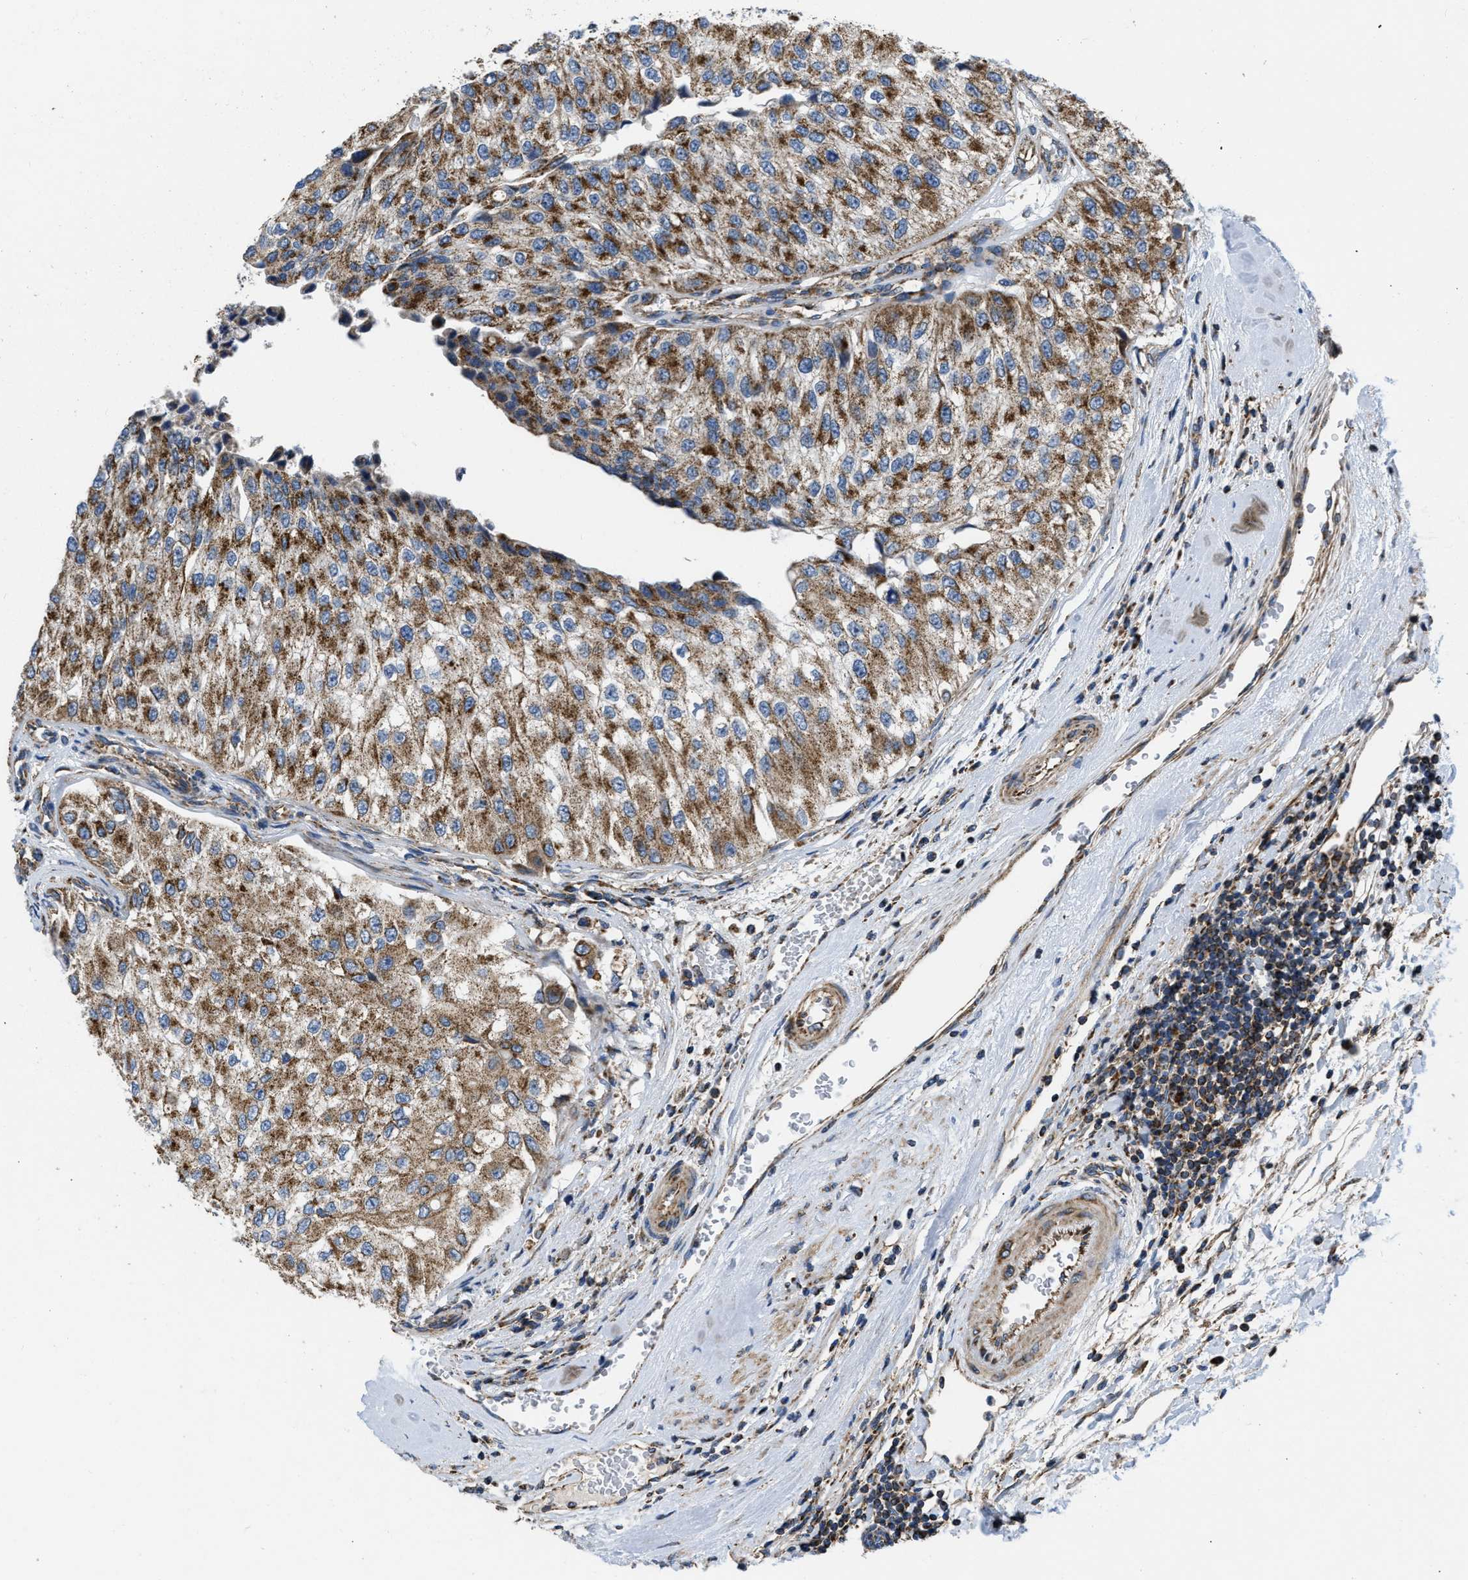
{"staining": {"intensity": "moderate", "quantity": ">75%", "location": "cytoplasmic/membranous"}, "tissue": "urothelial cancer", "cell_type": "Tumor cells", "image_type": "cancer", "snomed": [{"axis": "morphology", "description": "Urothelial carcinoma, High grade"}, {"axis": "topography", "description": "Kidney"}, {"axis": "topography", "description": "Urinary bladder"}], "caption": "Brown immunohistochemical staining in human urothelial cancer demonstrates moderate cytoplasmic/membranous expression in about >75% of tumor cells. (DAB (3,3'-diaminobenzidine) IHC with brightfield microscopy, high magnification).", "gene": "OPTN", "patient": {"sex": "male", "age": 77}}